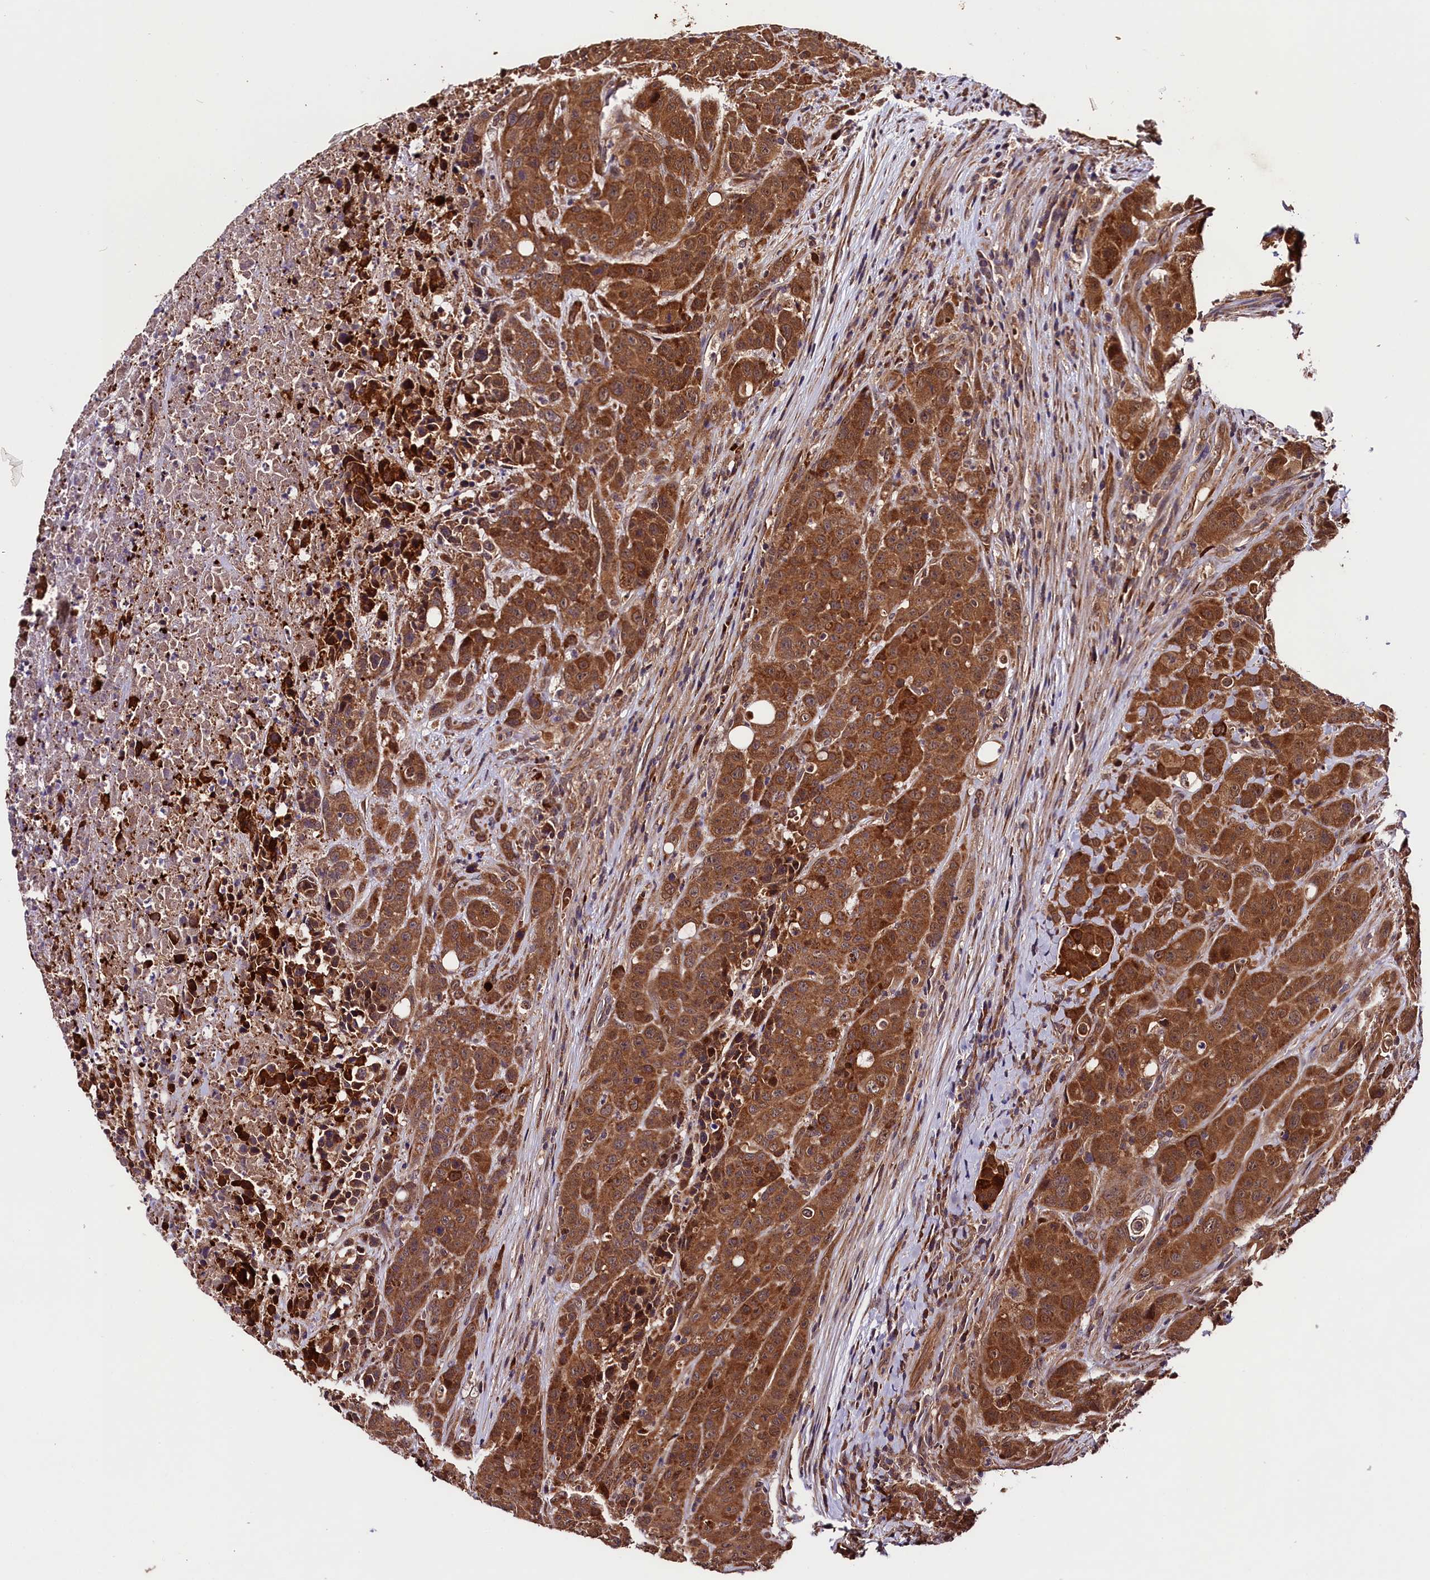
{"staining": {"intensity": "strong", "quantity": ">75%", "location": "cytoplasmic/membranous"}, "tissue": "colorectal cancer", "cell_type": "Tumor cells", "image_type": "cancer", "snomed": [{"axis": "morphology", "description": "Adenocarcinoma, NOS"}, {"axis": "topography", "description": "Colon"}], "caption": "Human adenocarcinoma (colorectal) stained for a protein (brown) reveals strong cytoplasmic/membranous positive expression in approximately >75% of tumor cells.", "gene": "DOHH", "patient": {"sex": "male", "age": 62}}